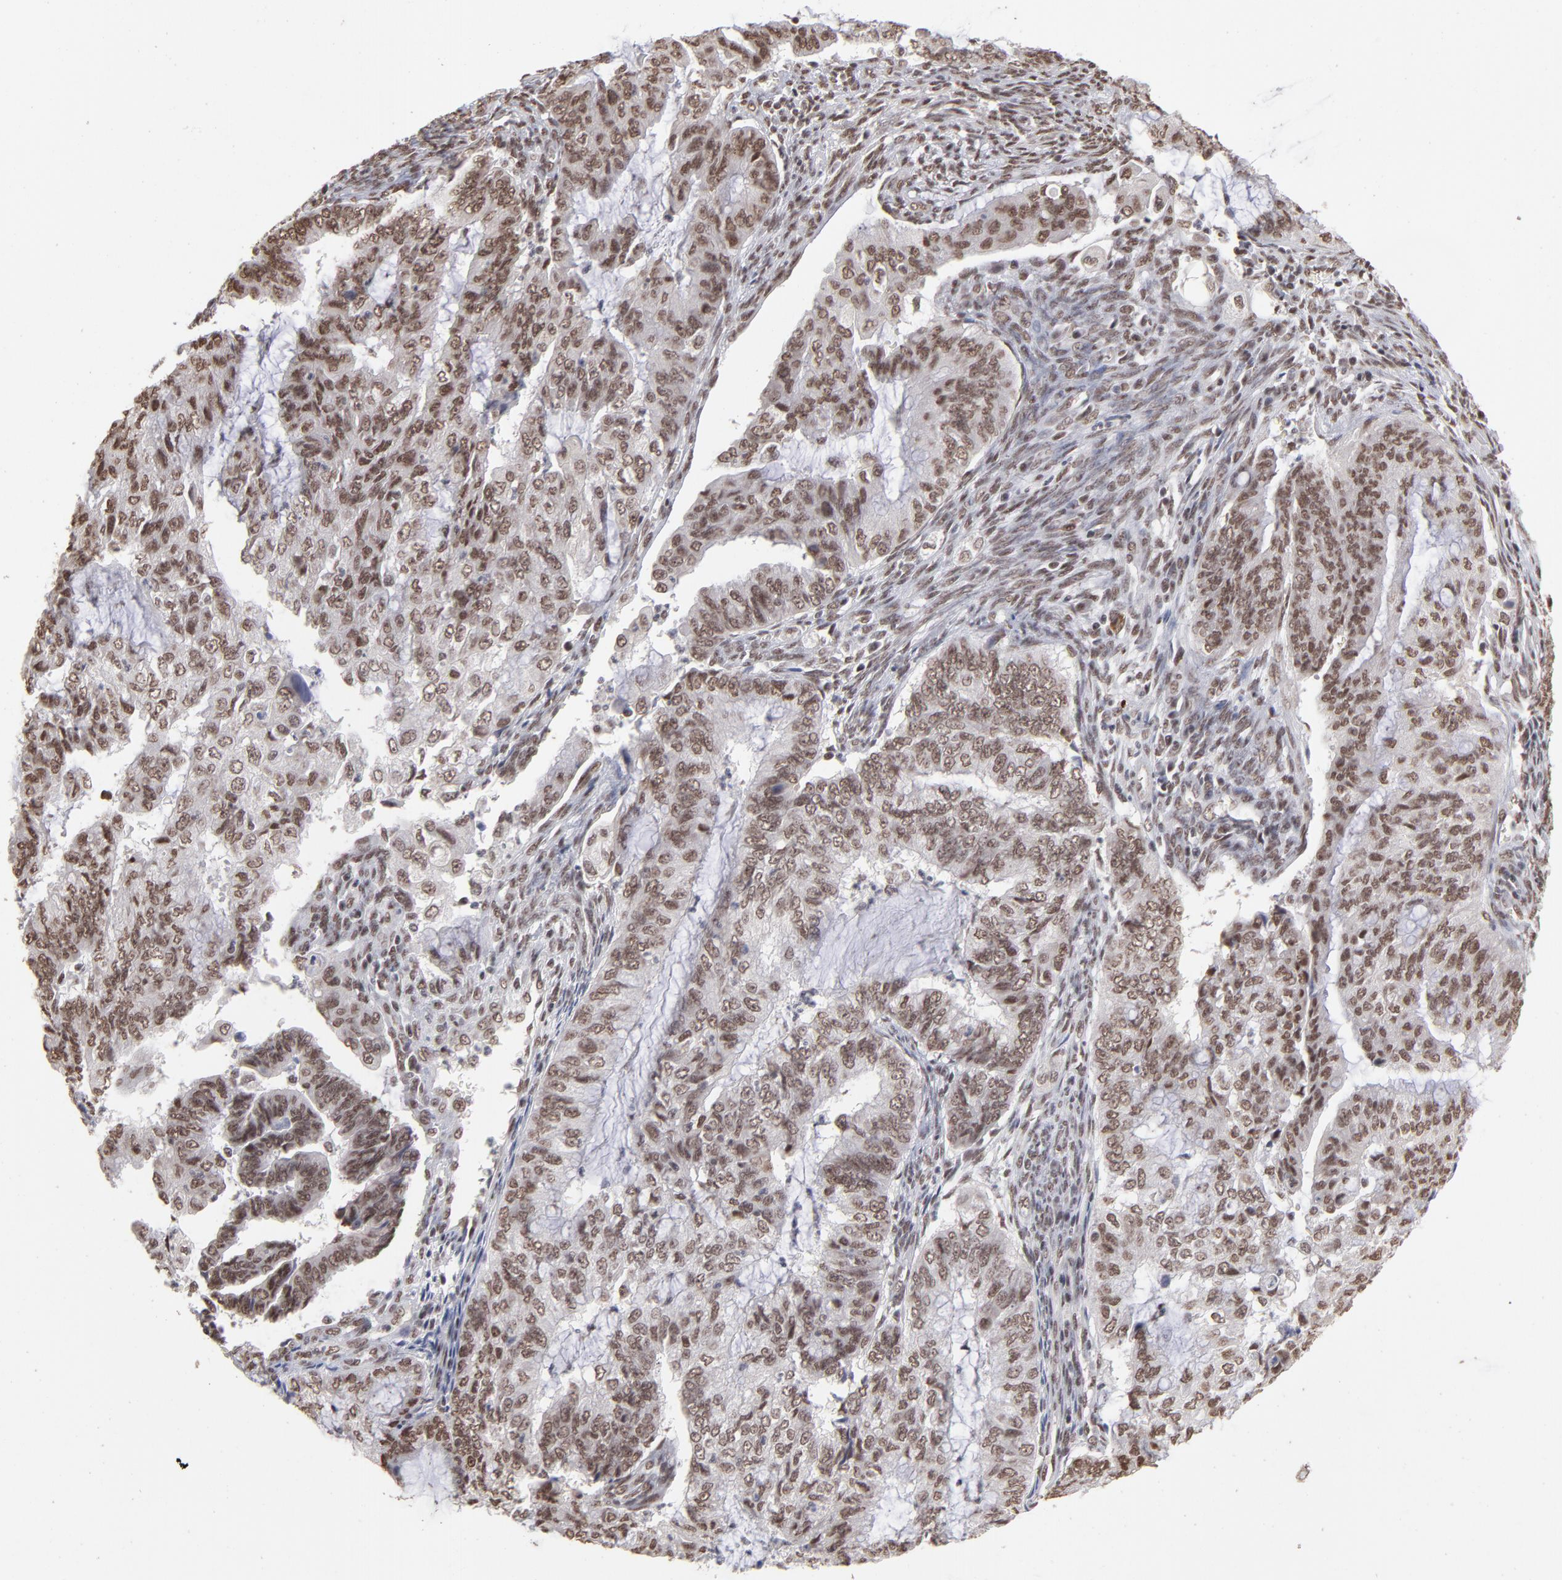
{"staining": {"intensity": "strong", "quantity": "<25%", "location": "cytoplasmic/membranous,nuclear"}, "tissue": "endometrial cancer", "cell_type": "Tumor cells", "image_type": "cancer", "snomed": [{"axis": "morphology", "description": "Adenocarcinoma, NOS"}, {"axis": "topography", "description": "Endometrium"}], "caption": "Immunohistochemical staining of endometrial adenocarcinoma shows strong cytoplasmic/membranous and nuclear protein positivity in about <25% of tumor cells.", "gene": "ZNF3", "patient": {"sex": "female", "age": 75}}